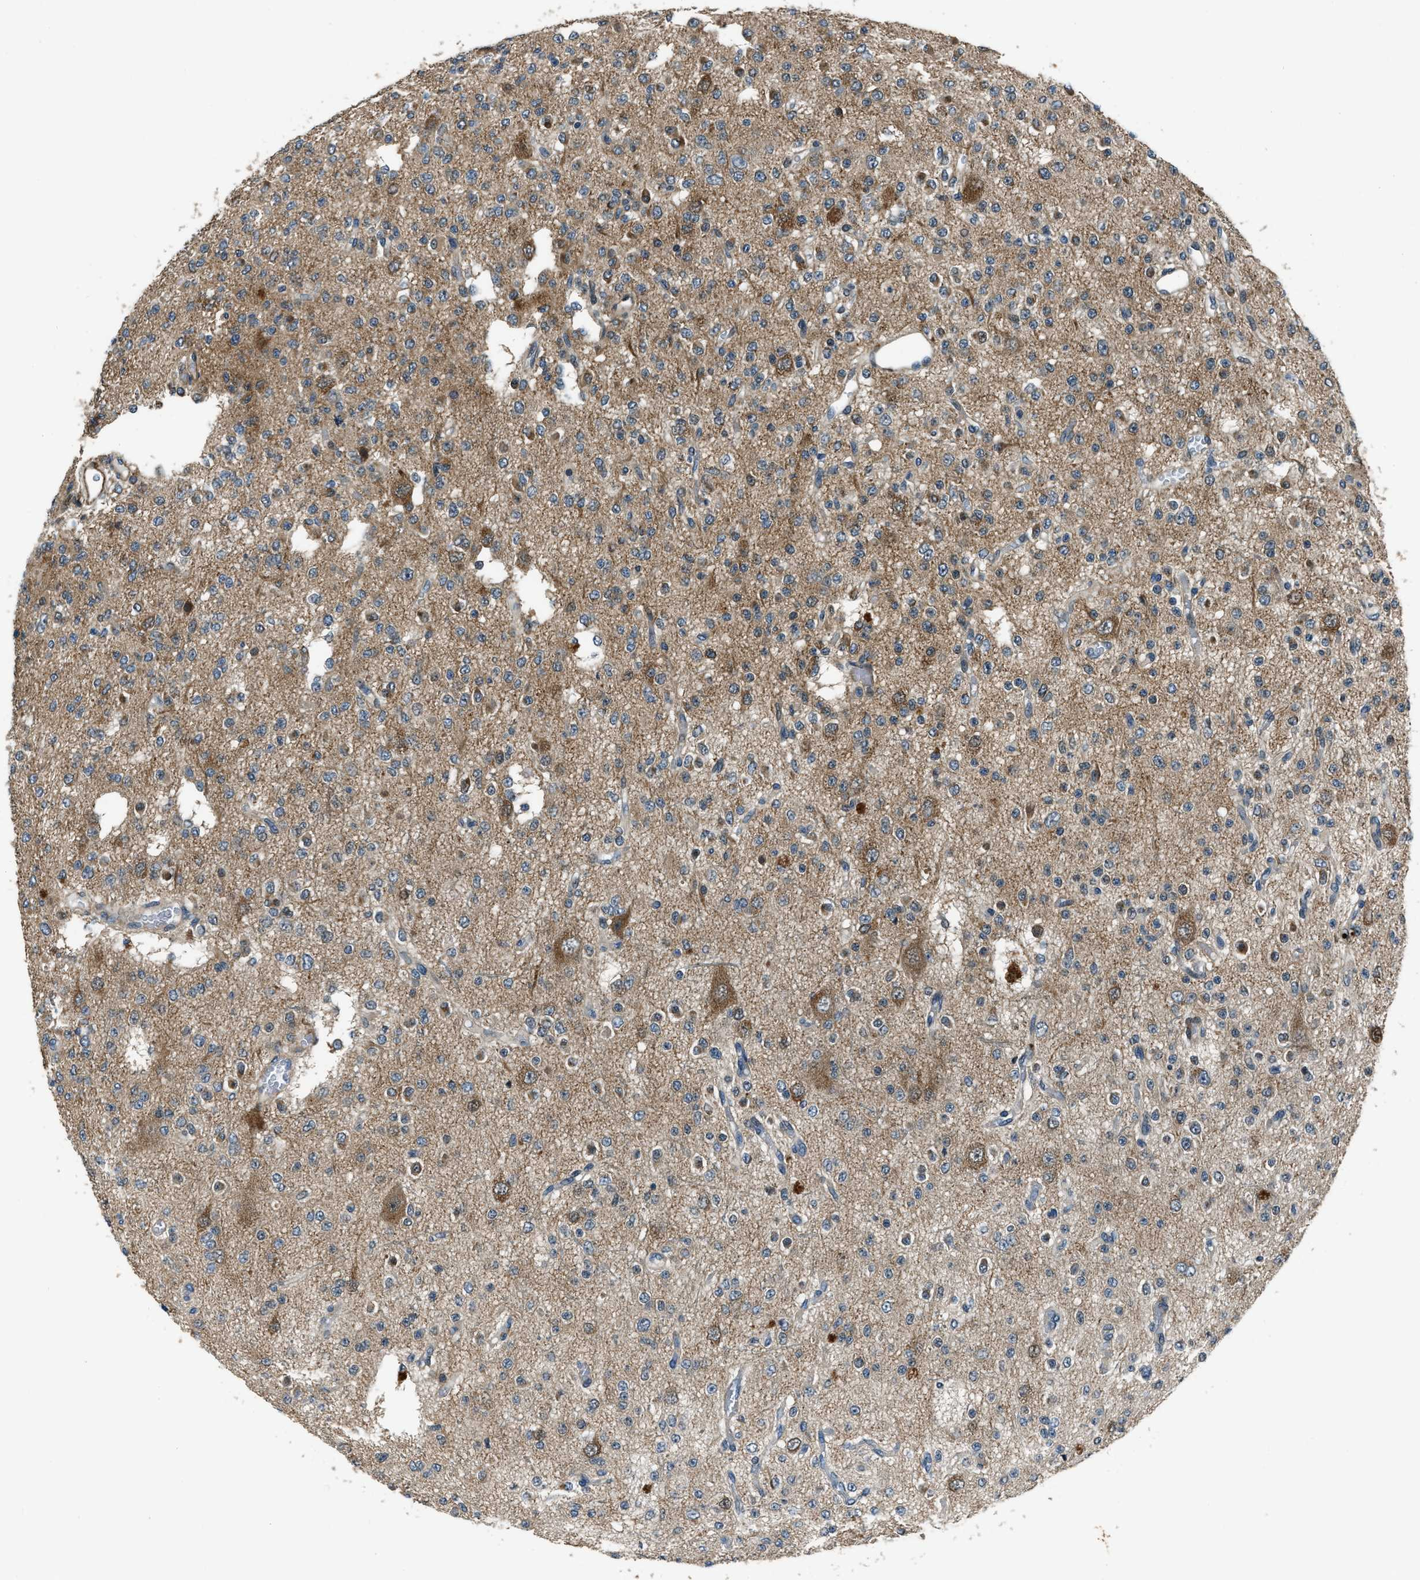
{"staining": {"intensity": "moderate", "quantity": "25%-75%", "location": "cytoplasmic/membranous"}, "tissue": "glioma", "cell_type": "Tumor cells", "image_type": "cancer", "snomed": [{"axis": "morphology", "description": "Glioma, malignant, Low grade"}, {"axis": "topography", "description": "Brain"}], "caption": "Immunohistochemical staining of low-grade glioma (malignant) displays medium levels of moderate cytoplasmic/membranous staining in about 25%-75% of tumor cells.", "gene": "NUDCD3", "patient": {"sex": "male", "age": 38}}